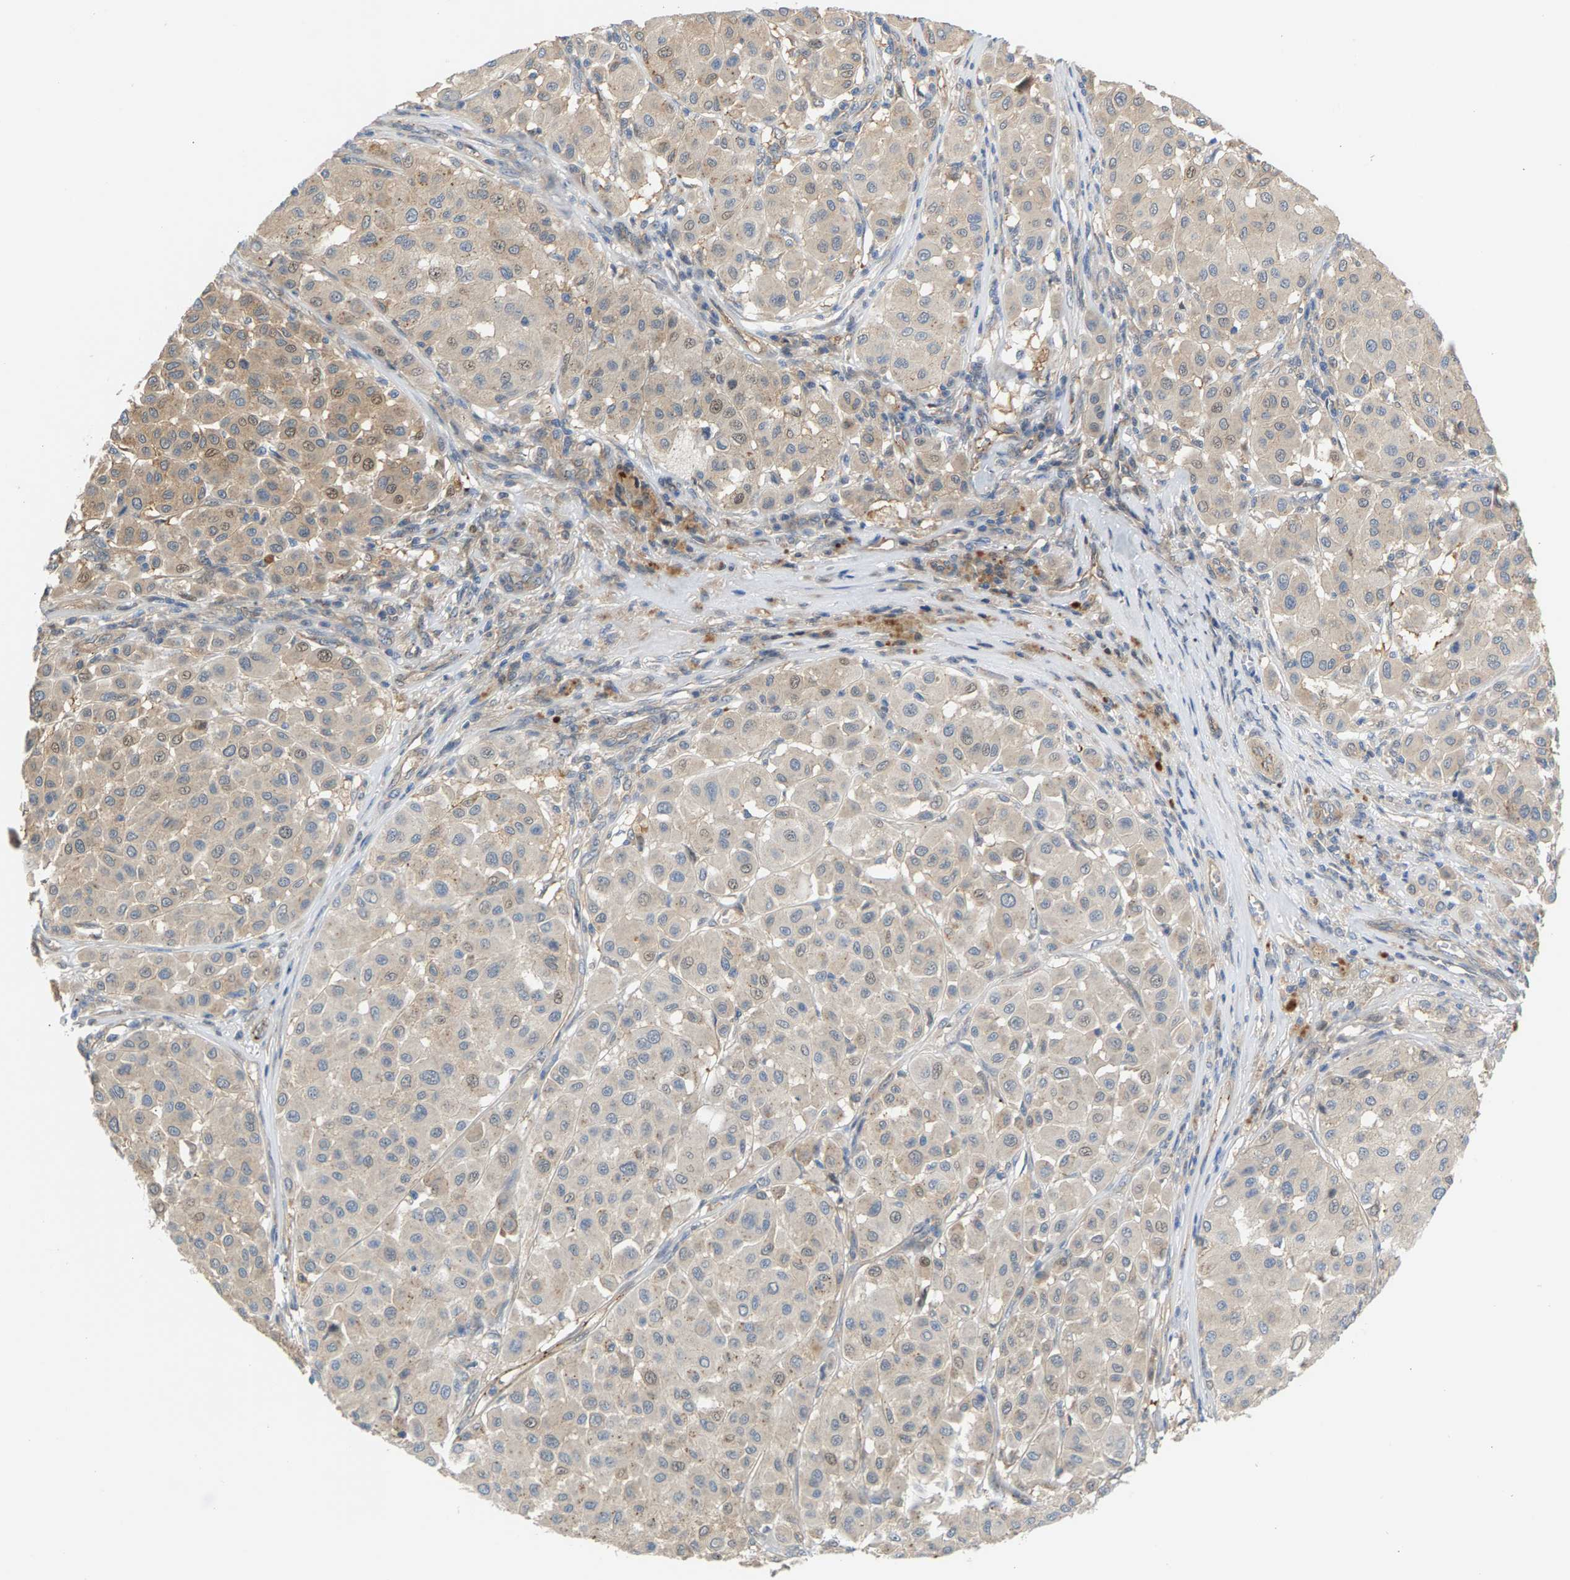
{"staining": {"intensity": "weak", "quantity": "25%-75%", "location": "cytoplasmic/membranous,nuclear"}, "tissue": "melanoma", "cell_type": "Tumor cells", "image_type": "cancer", "snomed": [{"axis": "morphology", "description": "Malignant melanoma, Metastatic site"}, {"axis": "topography", "description": "Soft tissue"}], "caption": "Melanoma stained with DAB (3,3'-diaminobenzidine) immunohistochemistry demonstrates low levels of weak cytoplasmic/membranous and nuclear positivity in about 25%-75% of tumor cells.", "gene": "KRTAP27-1", "patient": {"sex": "male", "age": 41}}